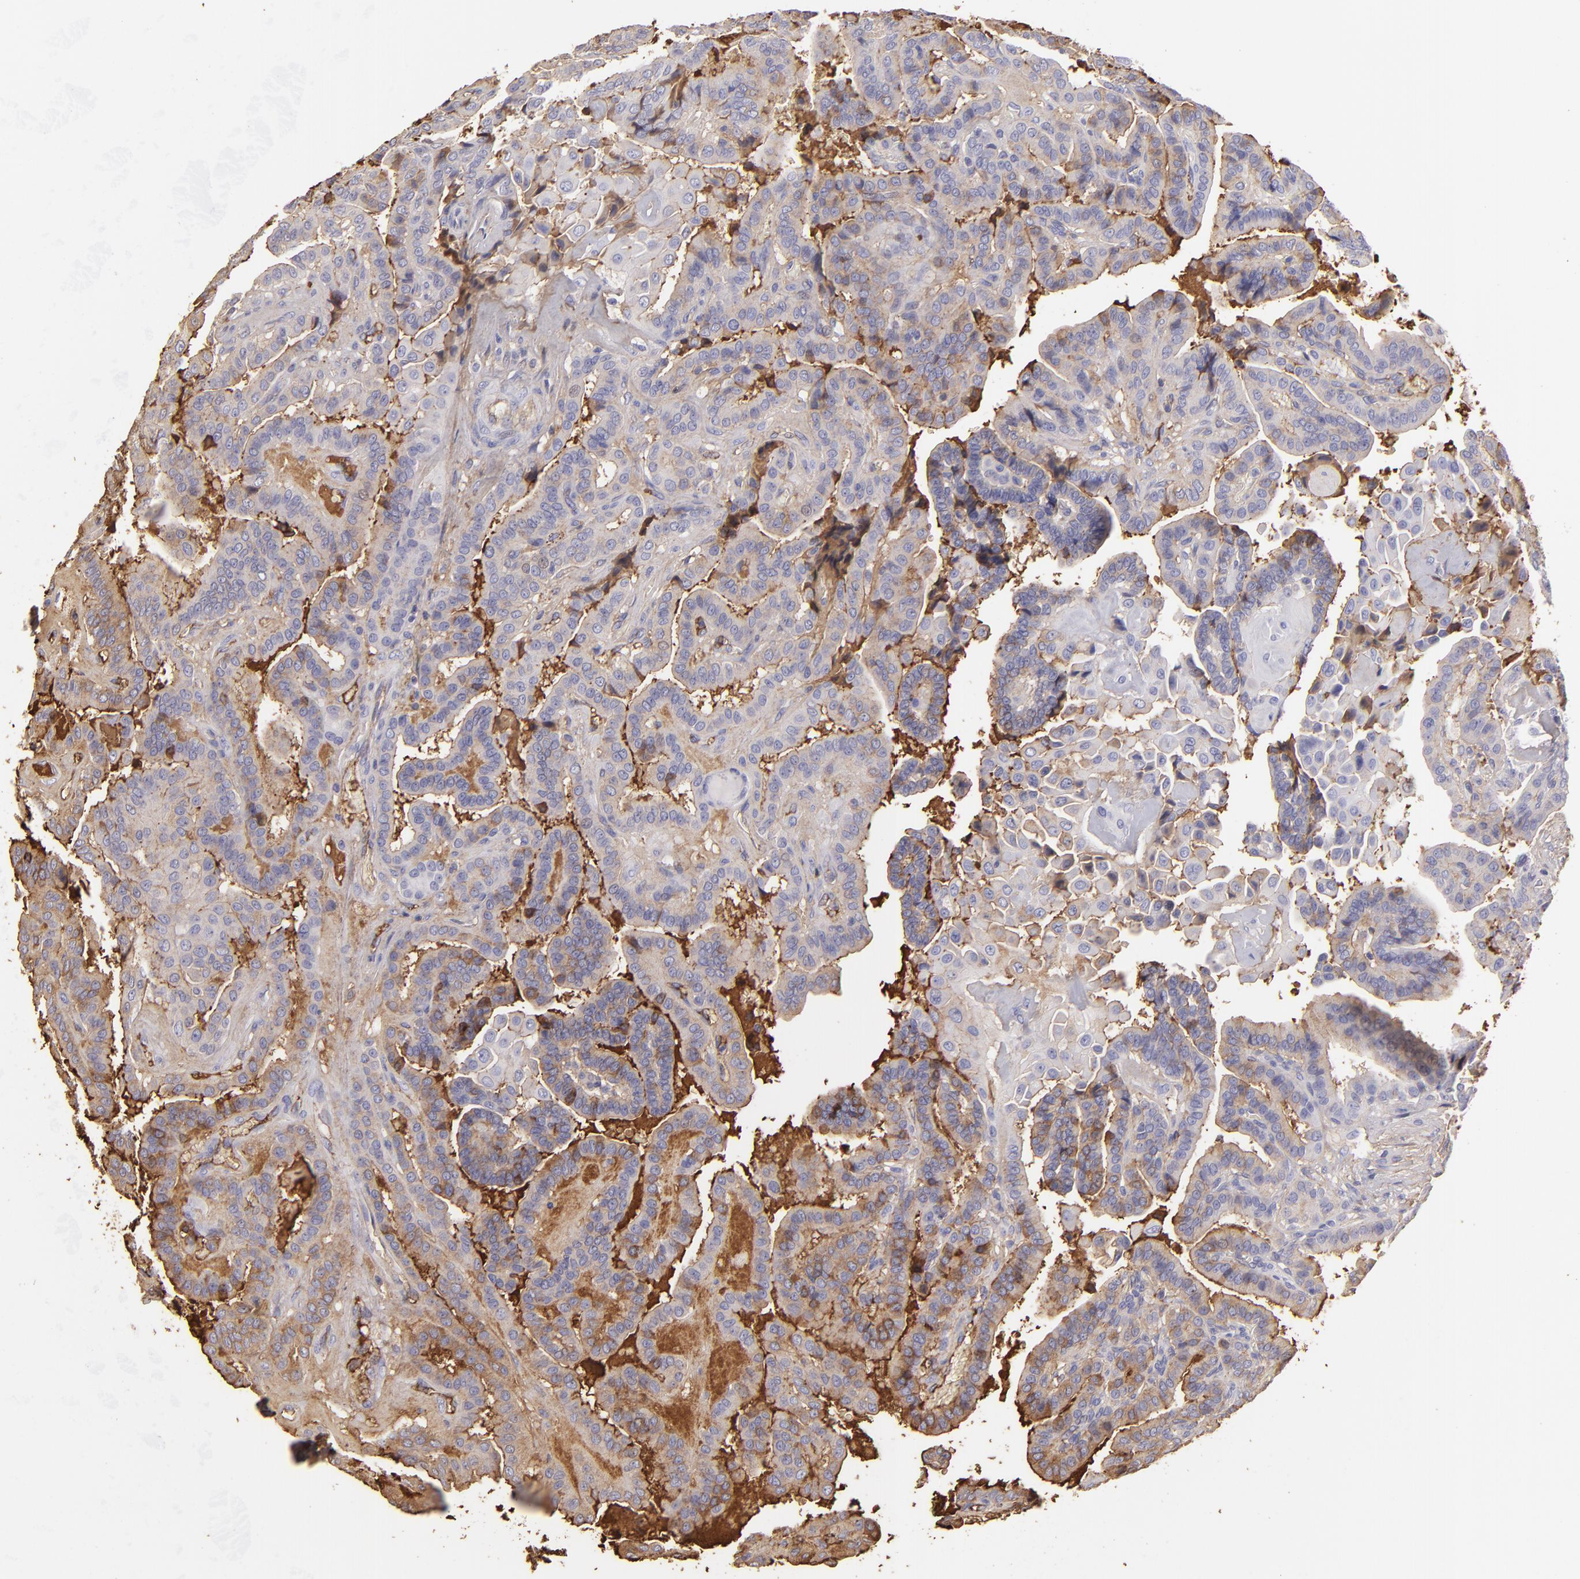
{"staining": {"intensity": "moderate", "quantity": ">75%", "location": "cytoplasmic/membranous"}, "tissue": "thyroid cancer", "cell_type": "Tumor cells", "image_type": "cancer", "snomed": [{"axis": "morphology", "description": "Papillary adenocarcinoma, NOS"}, {"axis": "topography", "description": "Thyroid gland"}], "caption": "Papillary adenocarcinoma (thyroid) stained for a protein reveals moderate cytoplasmic/membranous positivity in tumor cells.", "gene": "FGB", "patient": {"sex": "male", "age": 87}}